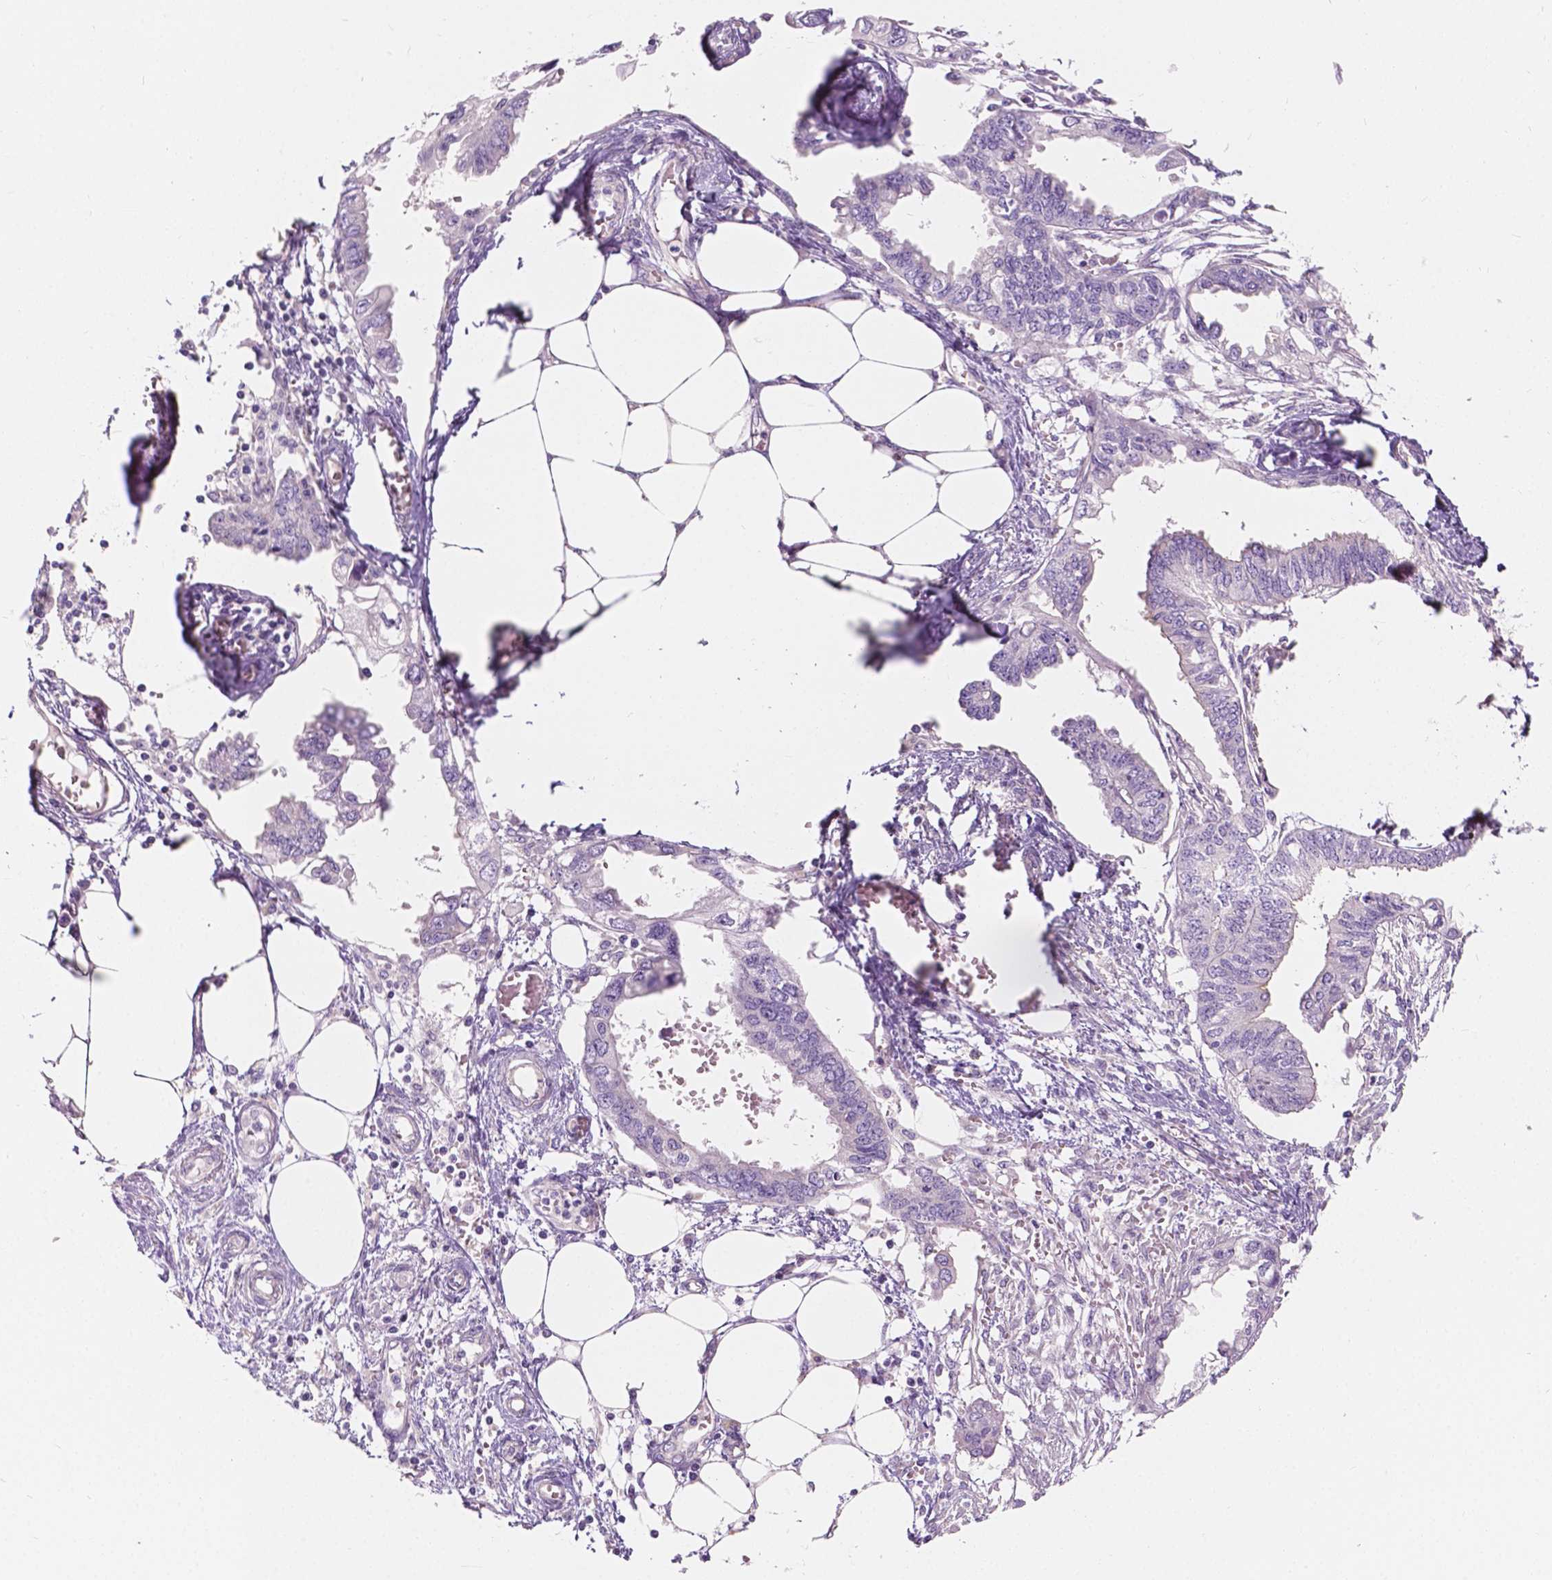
{"staining": {"intensity": "negative", "quantity": "none", "location": "none"}, "tissue": "endometrial cancer", "cell_type": "Tumor cells", "image_type": "cancer", "snomed": [{"axis": "morphology", "description": "Adenocarcinoma, NOS"}, {"axis": "morphology", "description": "Adenocarcinoma, metastatic, NOS"}, {"axis": "topography", "description": "Adipose tissue"}, {"axis": "topography", "description": "Endometrium"}], "caption": "Endometrial cancer stained for a protein using IHC reveals no staining tumor cells.", "gene": "SIRT2", "patient": {"sex": "female", "age": 67}}